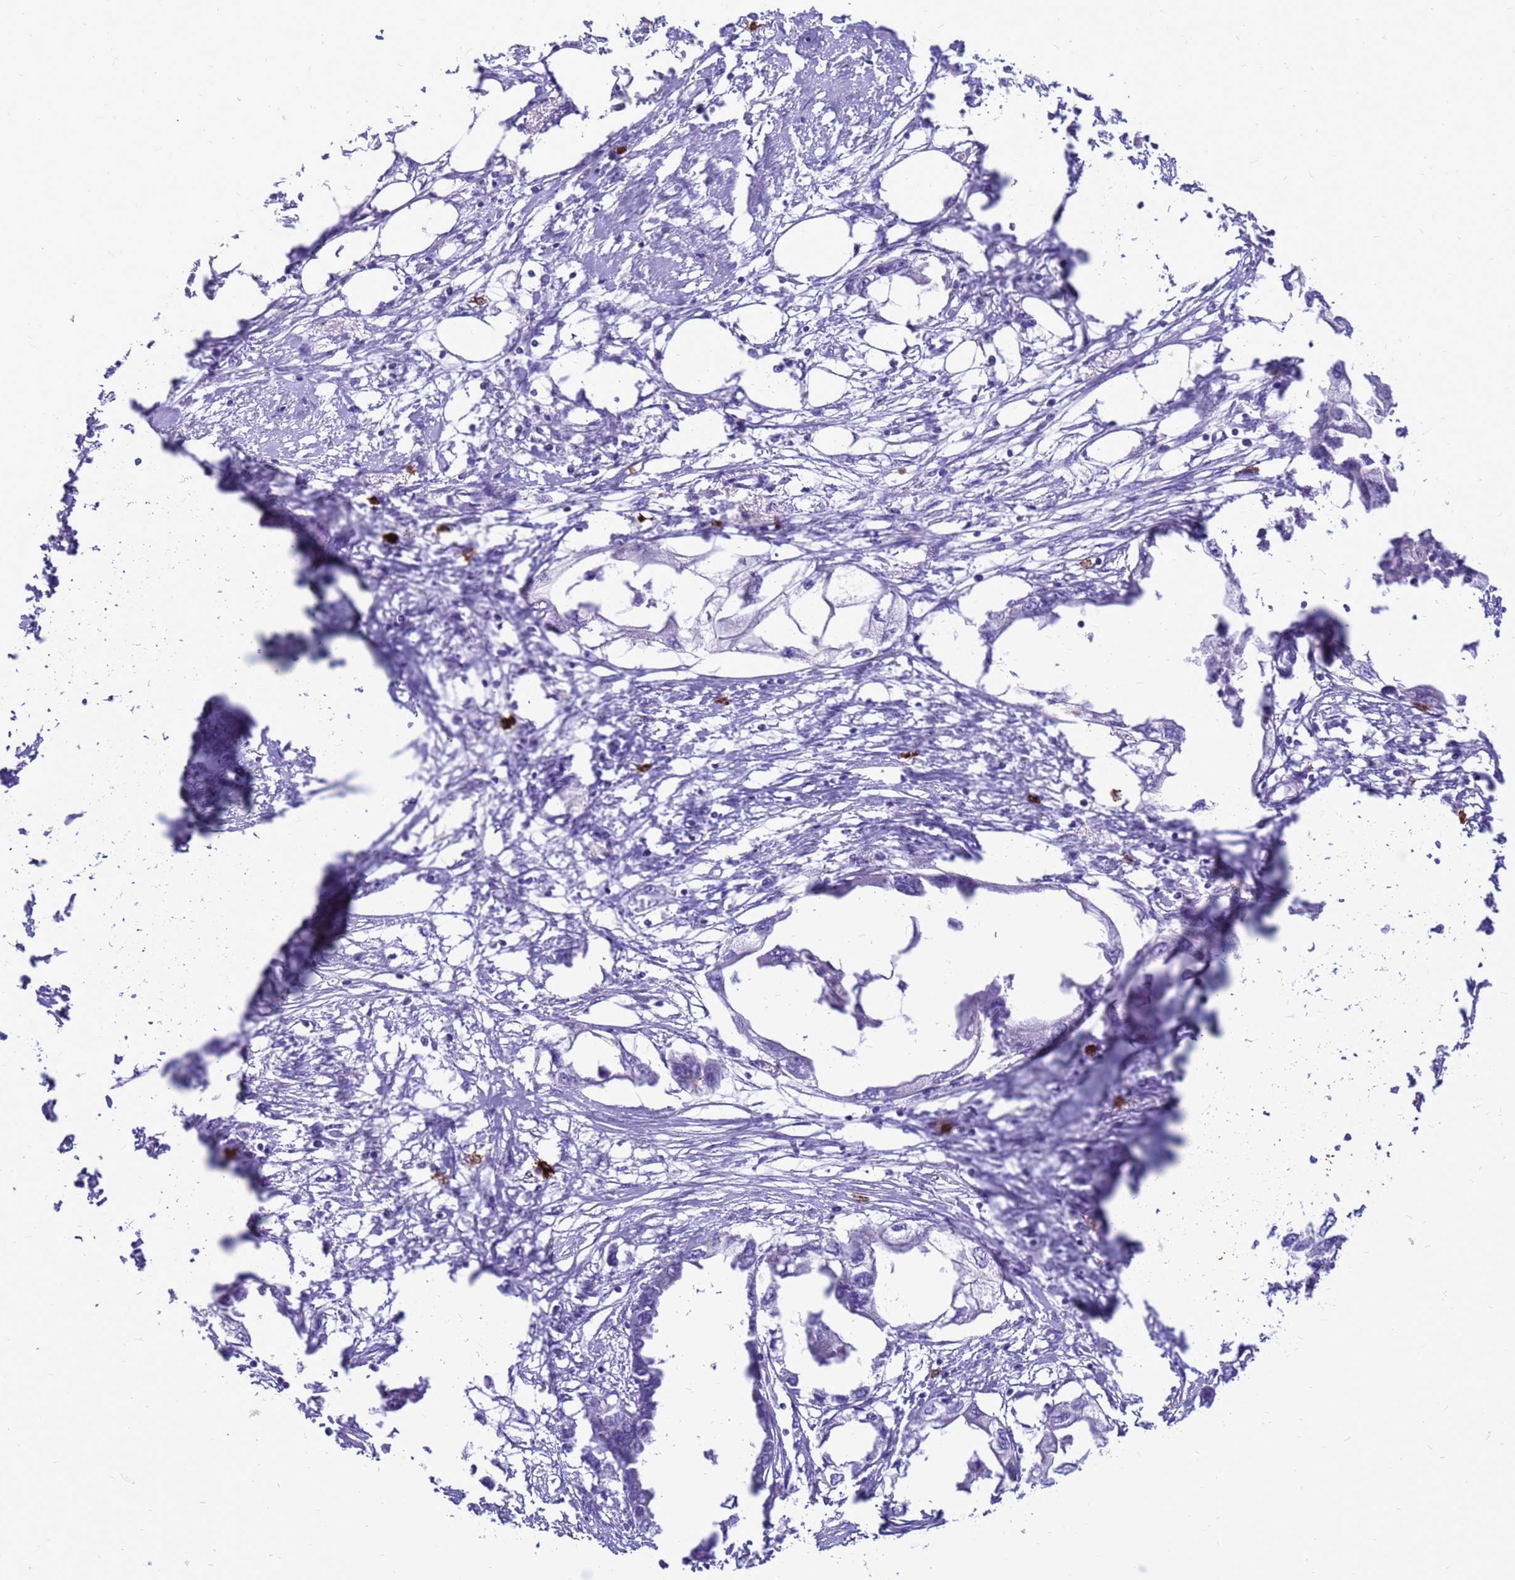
{"staining": {"intensity": "negative", "quantity": "none", "location": "none"}, "tissue": "endometrial cancer", "cell_type": "Tumor cells", "image_type": "cancer", "snomed": [{"axis": "morphology", "description": "Adenocarcinoma, NOS"}, {"axis": "morphology", "description": "Adenocarcinoma, metastatic, NOS"}, {"axis": "topography", "description": "Adipose tissue"}, {"axis": "topography", "description": "Endometrium"}], "caption": "There is no significant expression in tumor cells of endometrial cancer (adenocarcinoma).", "gene": "PDE10A", "patient": {"sex": "female", "age": 67}}